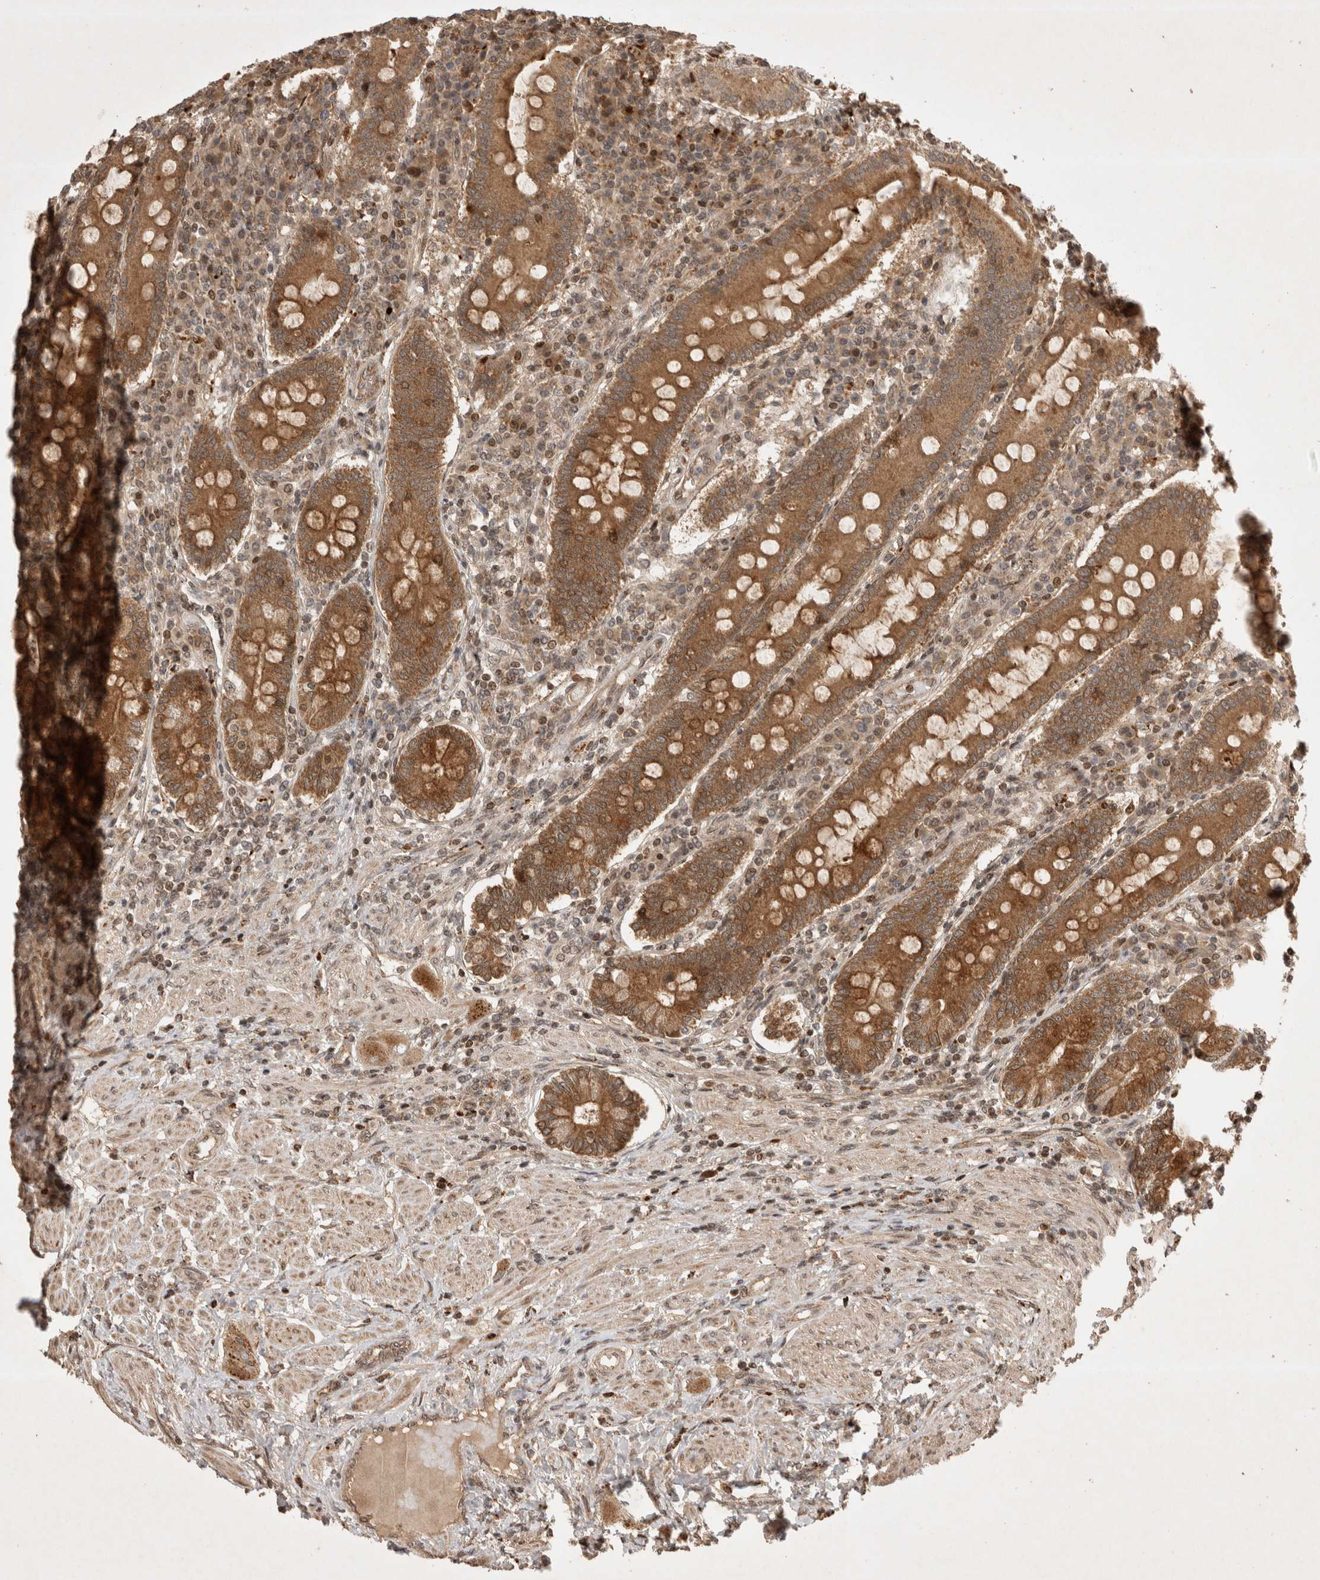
{"staining": {"intensity": "strong", "quantity": ">75%", "location": "cytoplasmic/membranous"}, "tissue": "duodenum", "cell_type": "Glandular cells", "image_type": "normal", "snomed": [{"axis": "morphology", "description": "Normal tissue, NOS"}, {"axis": "morphology", "description": "Adenocarcinoma, NOS"}, {"axis": "topography", "description": "Pancreas"}, {"axis": "topography", "description": "Duodenum"}], "caption": "Normal duodenum shows strong cytoplasmic/membranous staining in approximately >75% of glandular cells, visualized by immunohistochemistry.", "gene": "FAM221A", "patient": {"sex": "male", "age": 50}}